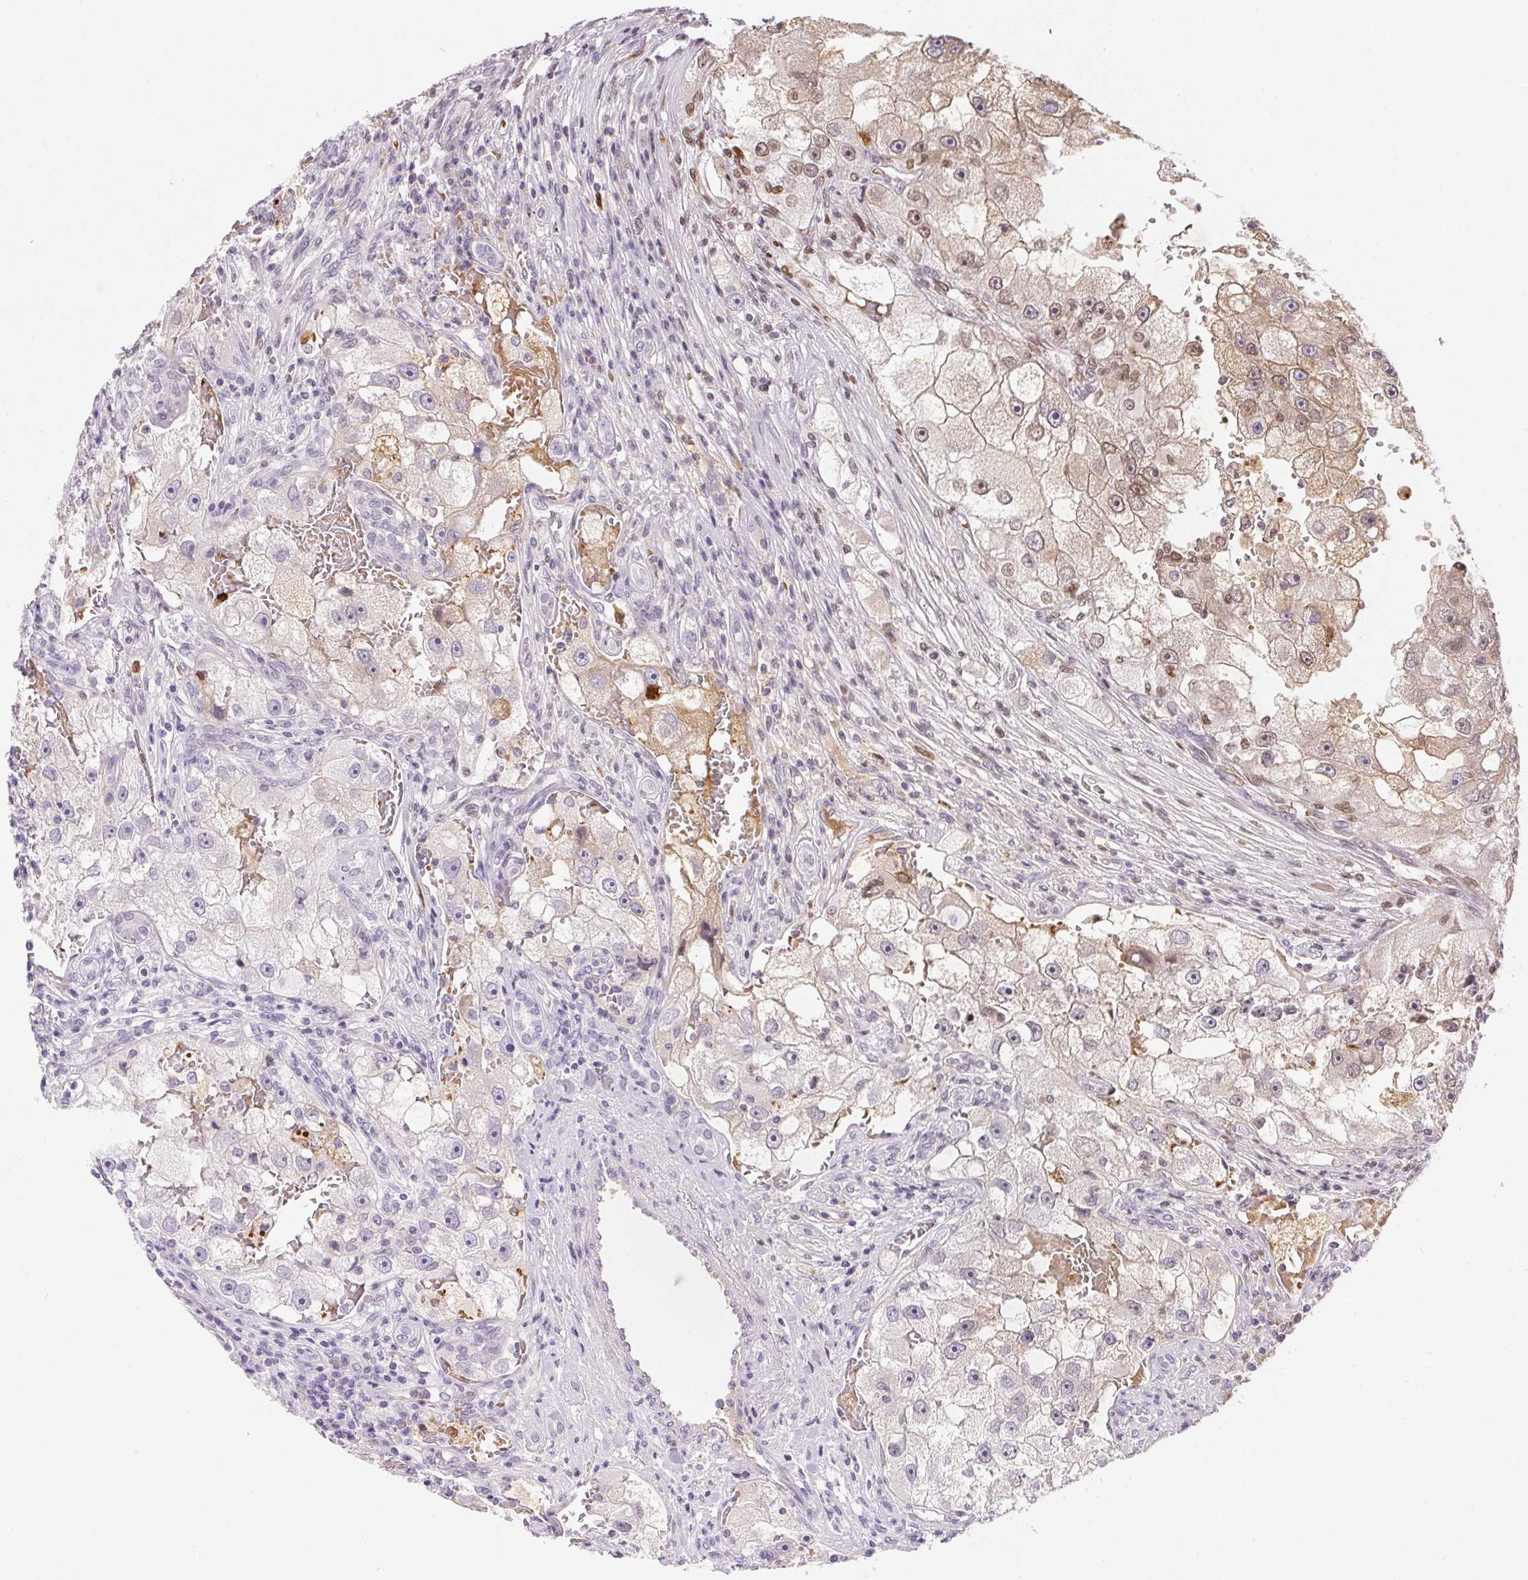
{"staining": {"intensity": "weak", "quantity": "<25%", "location": "nuclear"}, "tissue": "renal cancer", "cell_type": "Tumor cells", "image_type": "cancer", "snomed": [{"axis": "morphology", "description": "Adenocarcinoma, NOS"}, {"axis": "topography", "description": "Kidney"}], "caption": "Immunohistochemical staining of human adenocarcinoma (renal) demonstrates no significant positivity in tumor cells.", "gene": "ORM1", "patient": {"sex": "male", "age": 63}}